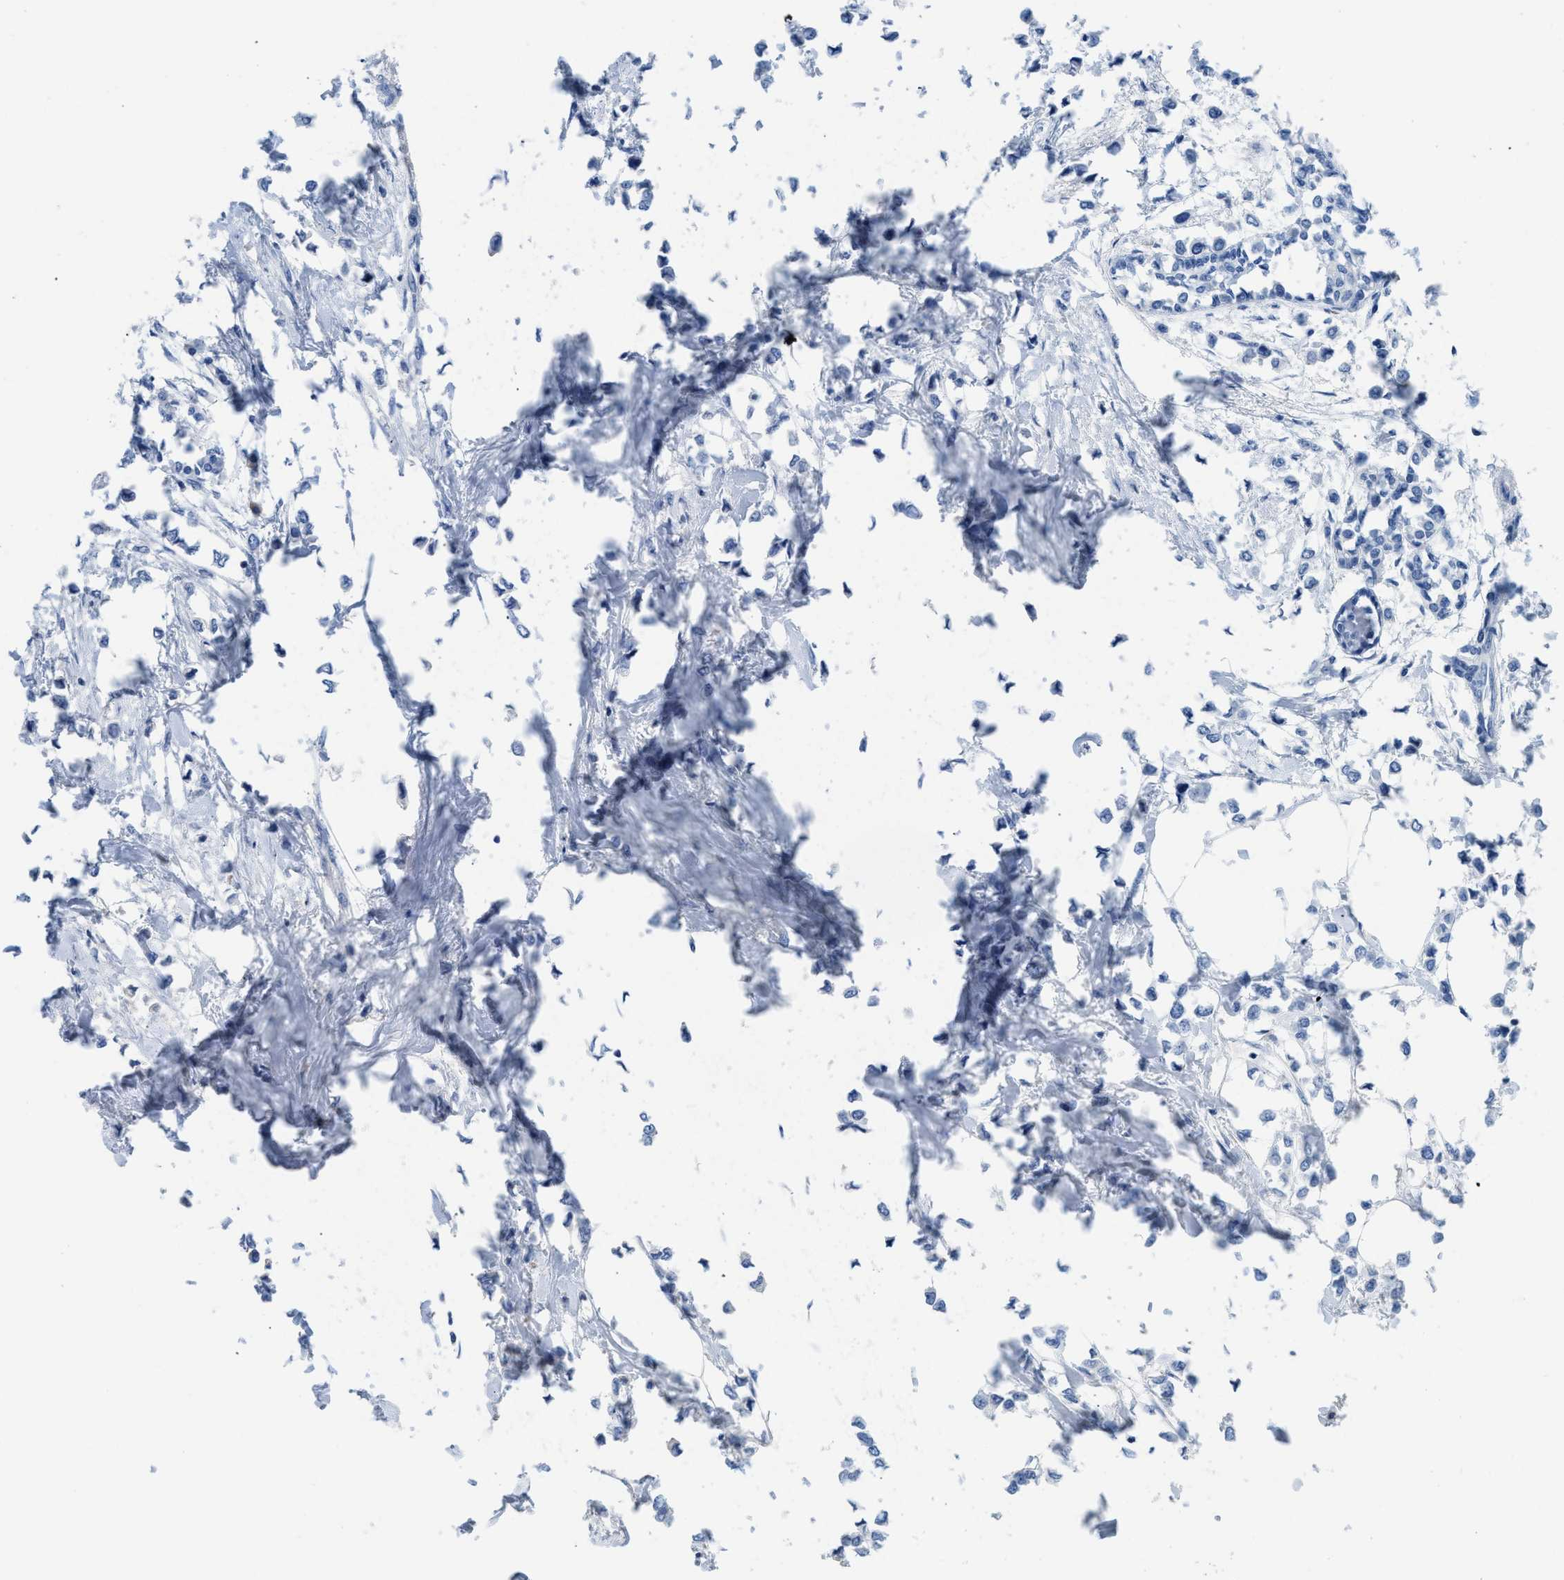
{"staining": {"intensity": "negative", "quantity": "none", "location": "none"}, "tissue": "breast cancer", "cell_type": "Tumor cells", "image_type": "cancer", "snomed": [{"axis": "morphology", "description": "Lobular carcinoma"}, {"axis": "topography", "description": "Breast"}], "caption": "High power microscopy micrograph of an immunohistochemistry (IHC) photomicrograph of breast cancer, revealing no significant staining in tumor cells.", "gene": "C1S", "patient": {"sex": "female", "age": 51}}